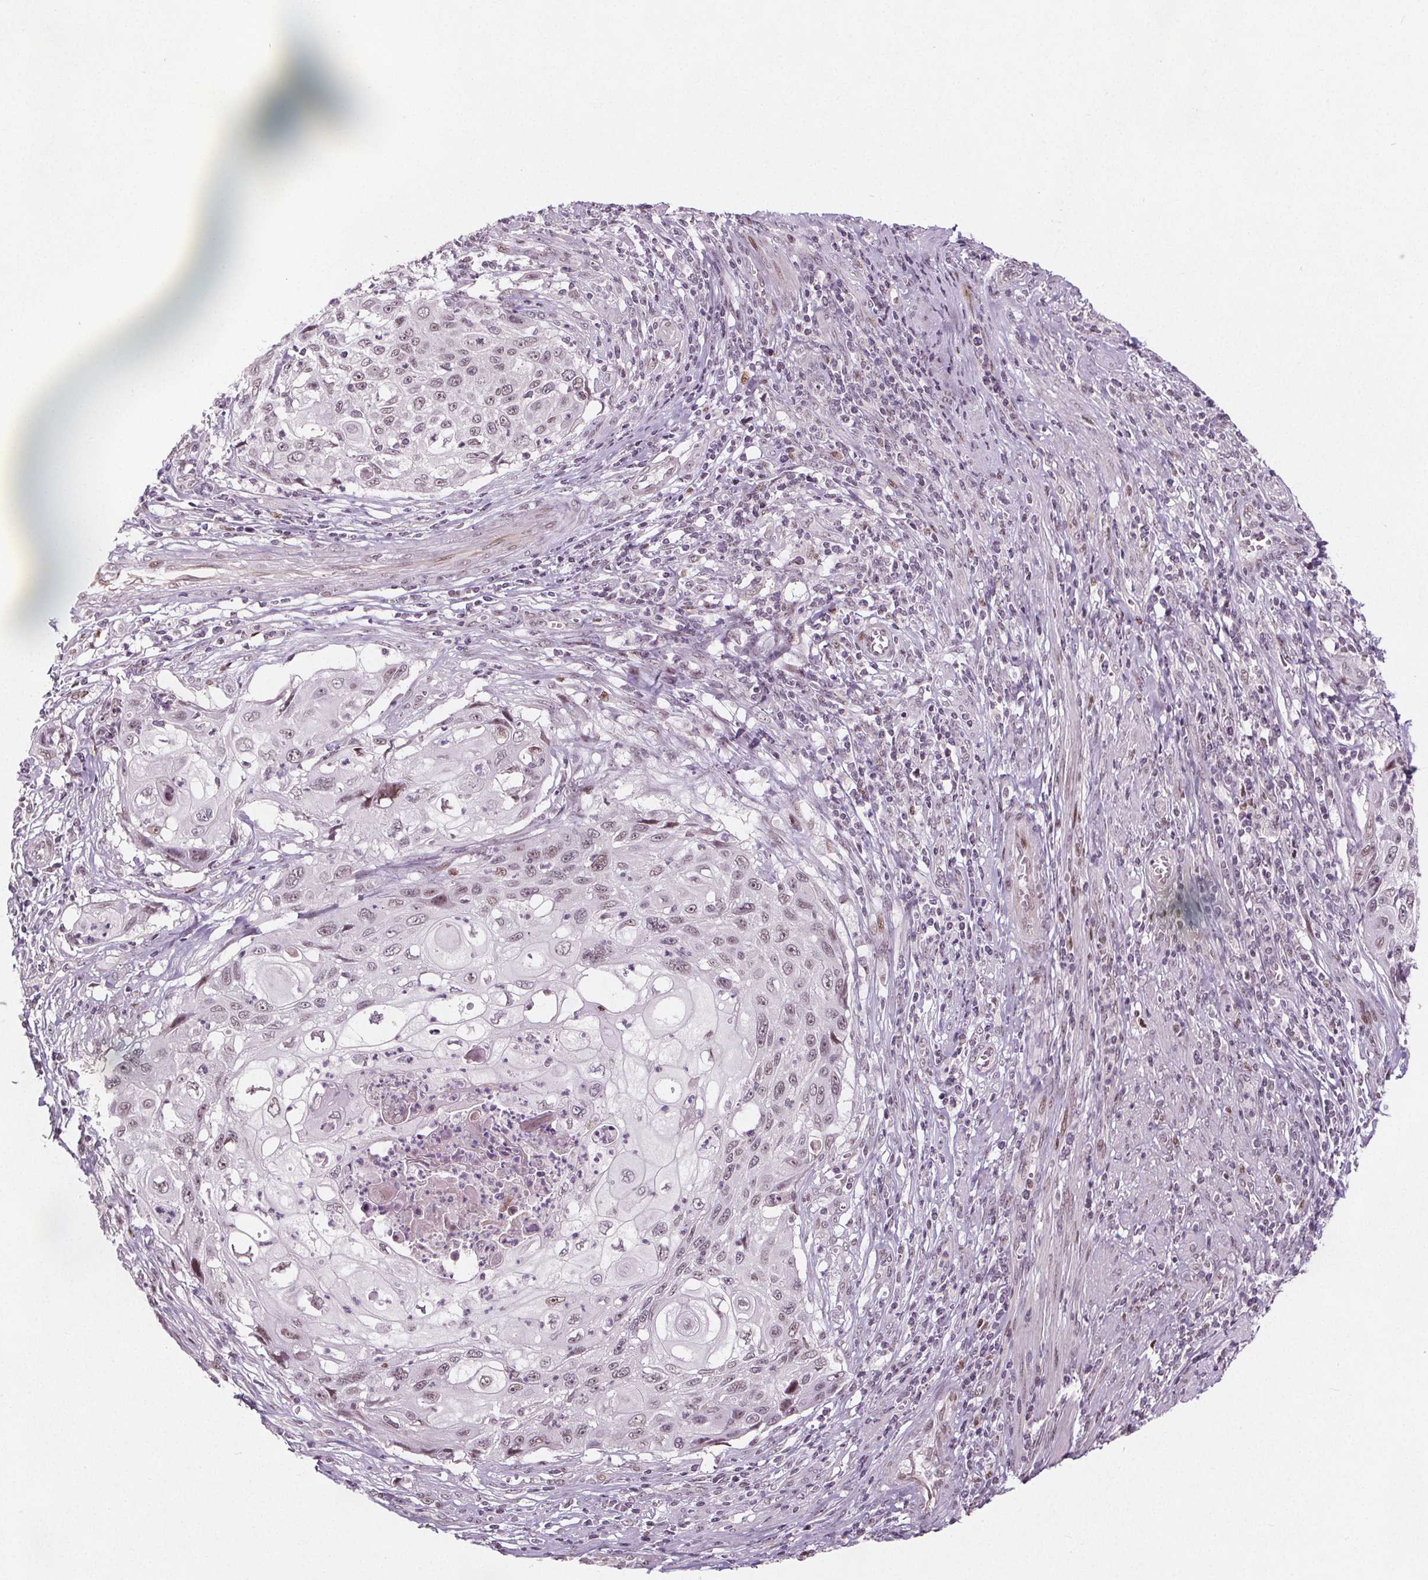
{"staining": {"intensity": "weak", "quantity": "<25%", "location": "nuclear"}, "tissue": "cervical cancer", "cell_type": "Tumor cells", "image_type": "cancer", "snomed": [{"axis": "morphology", "description": "Squamous cell carcinoma, NOS"}, {"axis": "topography", "description": "Cervix"}], "caption": "Tumor cells show no significant positivity in squamous cell carcinoma (cervical).", "gene": "TAF6L", "patient": {"sex": "female", "age": 70}}